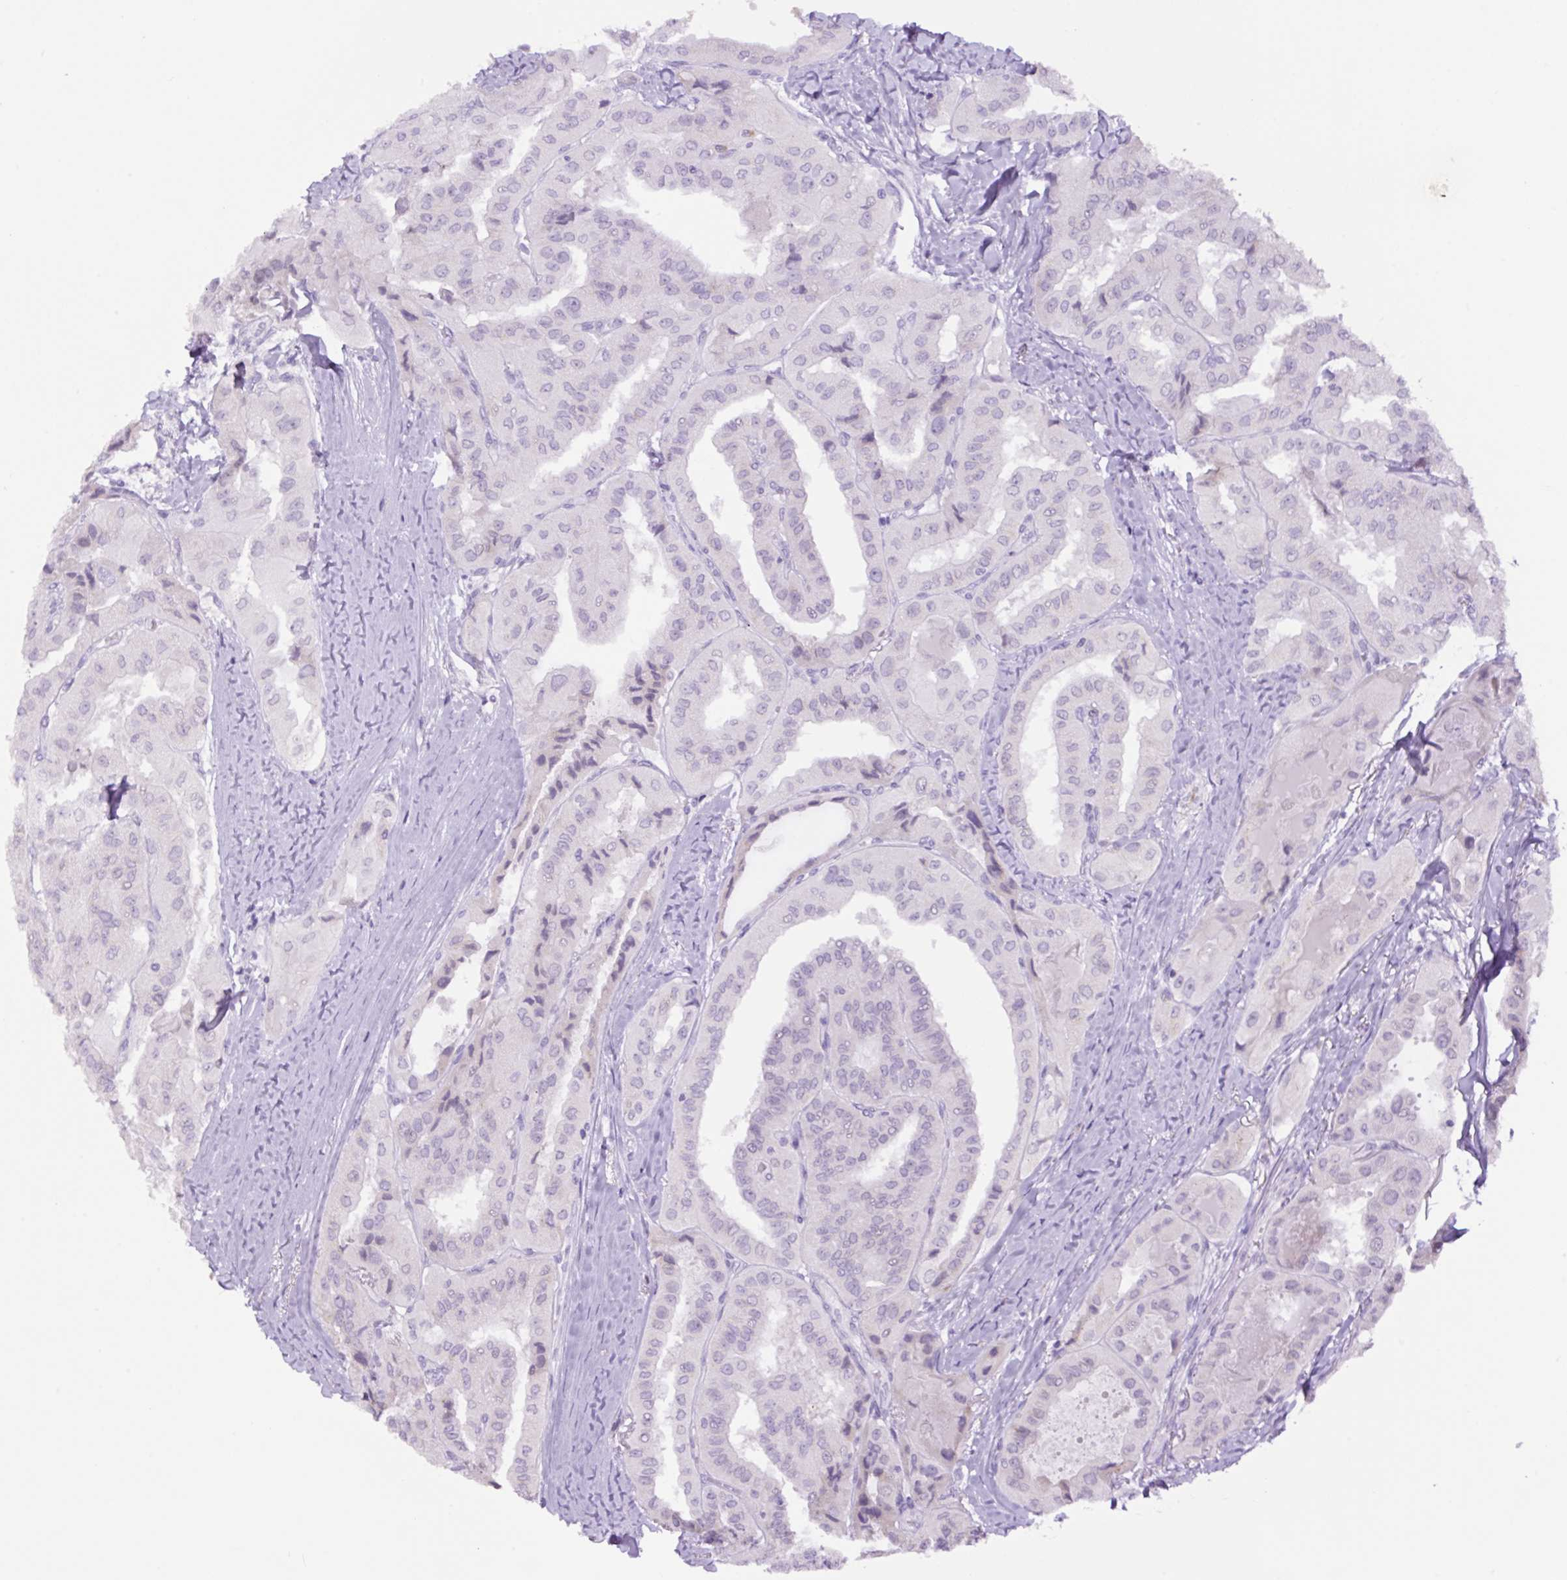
{"staining": {"intensity": "negative", "quantity": "none", "location": "none"}, "tissue": "thyroid cancer", "cell_type": "Tumor cells", "image_type": "cancer", "snomed": [{"axis": "morphology", "description": "Normal tissue, NOS"}, {"axis": "morphology", "description": "Papillary adenocarcinoma, NOS"}, {"axis": "topography", "description": "Thyroid gland"}], "caption": "The histopathology image displays no significant expression in tumor cells of papillary adenocarcinoma (thyroid).", "gene": "MFSD3", "patient": {"sex": "female", "age": 59}}